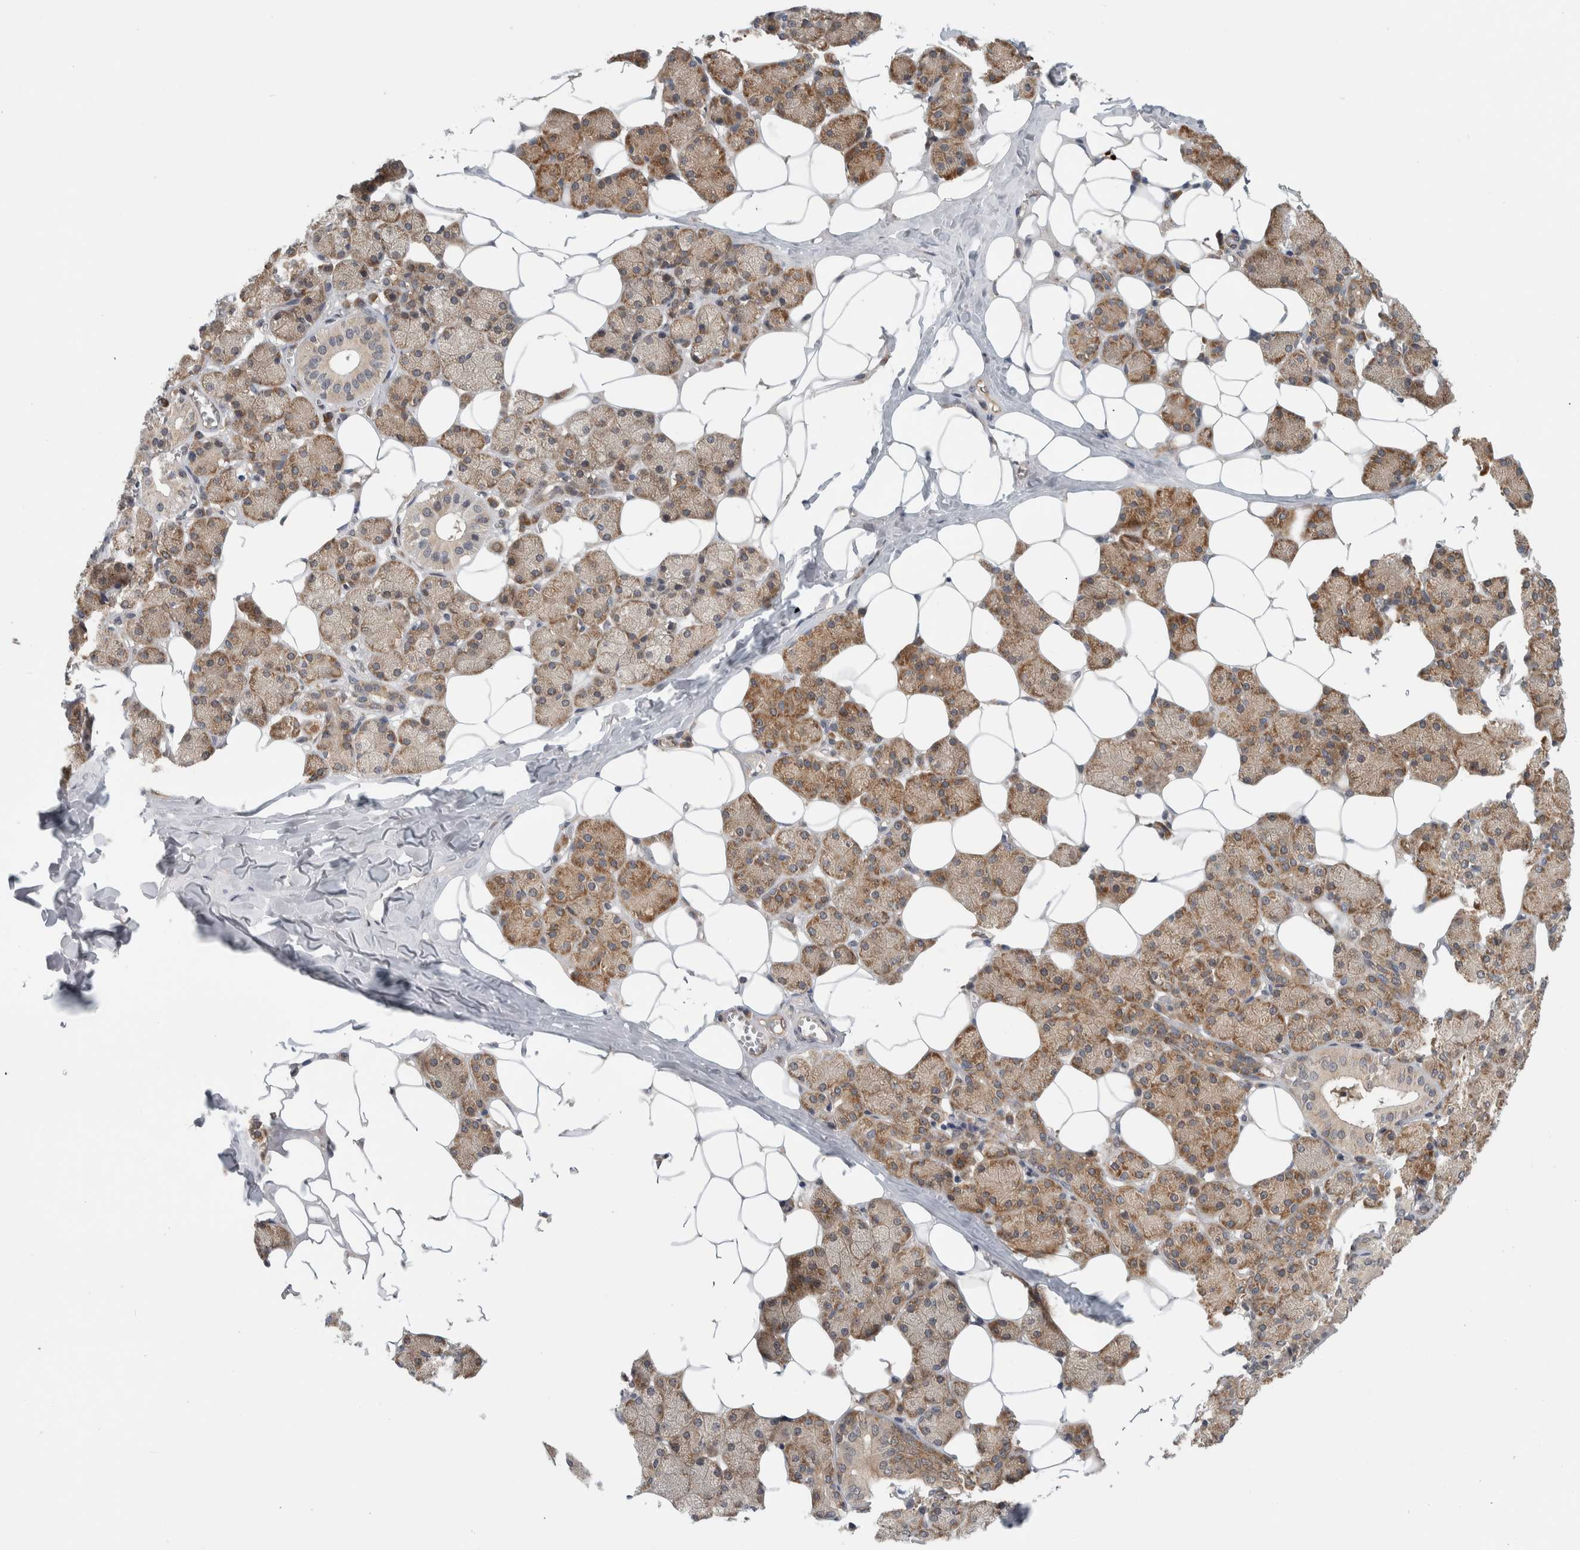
{"staining": {"intensity": "moderate", "quantity": "25%-75%", "location": "cytoplasmic/membranous"}, "tissue": "salivary gland", "cell_type": "Glandular cells", "image_type": "normal", "snomed": [{"axis": "morphology", "description": "Normal tissue, NOS"}, {"axis": "topography", "description": "Salivary gland"}], "caption": "High-magnification brightfield microscopy of unremarkable salivary gland stained with DAB (brown) and counterstained with hematoxylin (blue). glandular cells exhibit moderate cytoplasmic/membranous staining is seen in about25%-75% of cells. Using DAB (3,3'-diaminobenzidine) (brown) and hematoxylin (blue) stains, captured at high magnification using brightfield microscopy.", "gene": "CCDC43", "patient": {"sex": "female", "age": 33}}